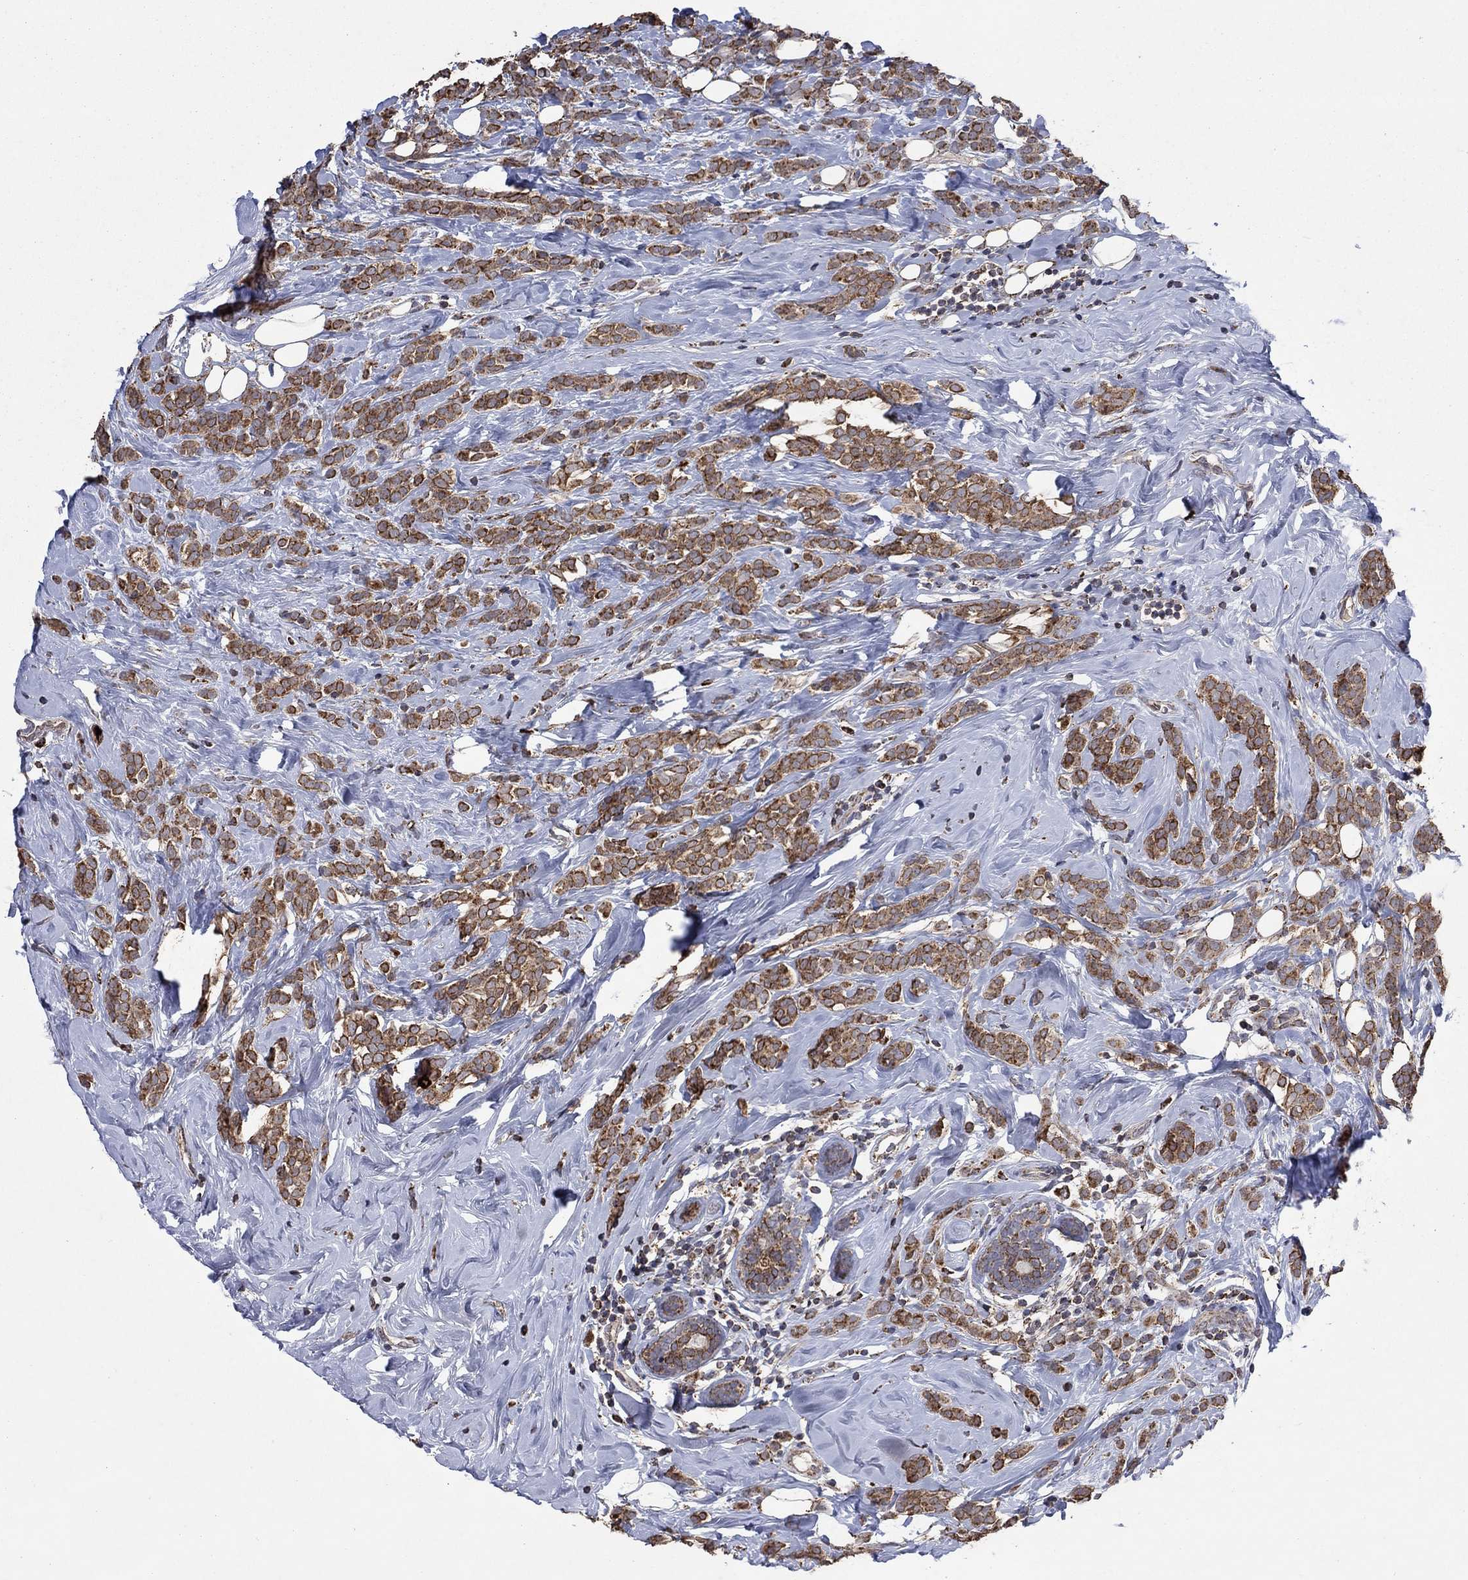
{"staining": {"intensity": "moderate", "quantity": ">75%", "location": "cytoplasmic/membranous"}, "tissue": "breast cancer", "cell_type": "Tumor cells", "image_type": "cancer", "snomed": [{"axis": "morphology", "description": "Lobular carcinoma"}, {"axis": "topography", "description": "Breast"}], "caption": "Protein staining by immunohistochemistry (IHC) demonstrates moderate cytoplasmic/membranous expression in approximately >75% of tumor cells in lobular carcinoma (breast). Using DAB (3,3'-diaminobenzidine) (brown) and hematoxylin (blue) stains, captured at high magnification using brightfield microscopy.", "gene": "DPH1", "patient": {"sex": "female", "age": 49}}